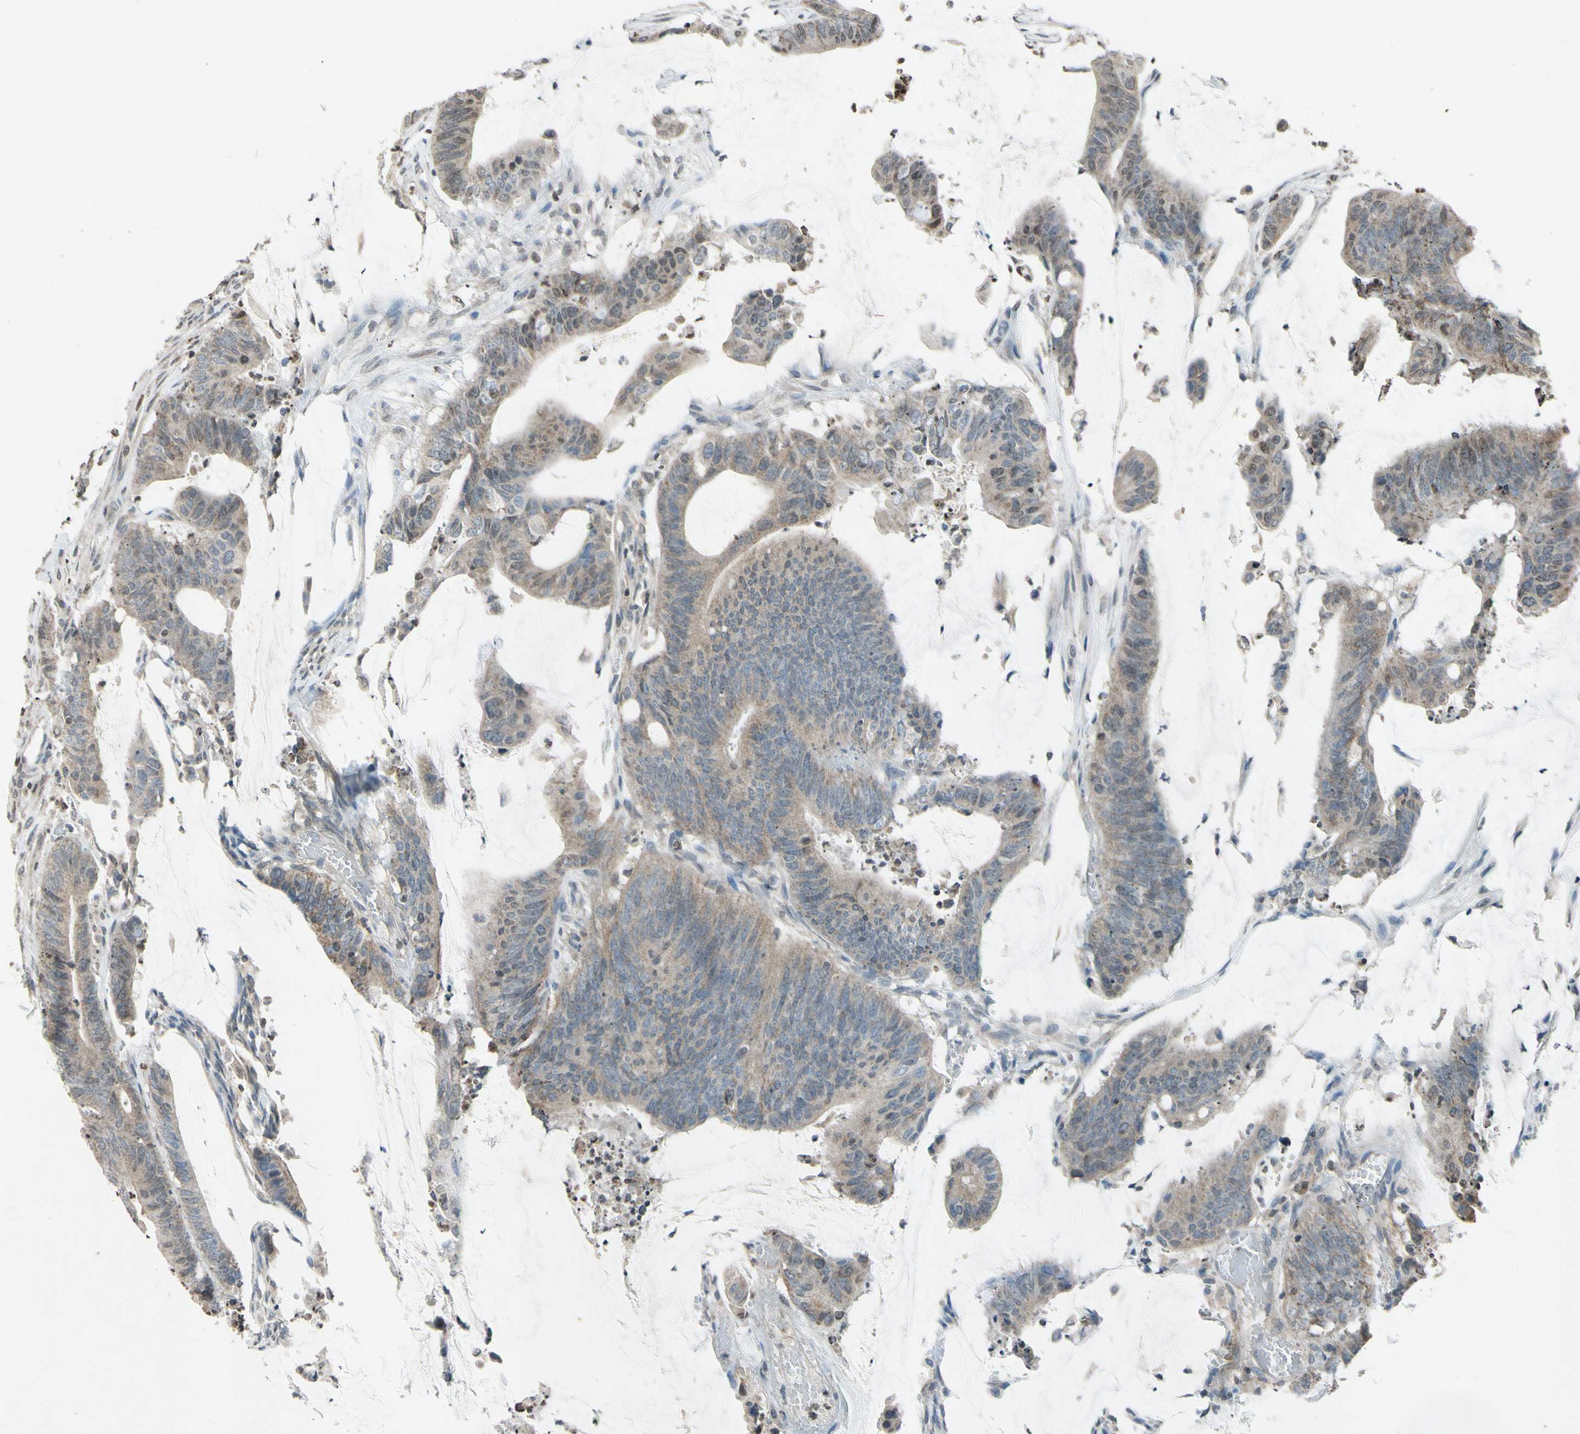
{"staining": {"intensity": "moderate", "quantity": ">75%", "location": "cytoplasmic/membranous"}, "tissue": "colorectal cancer", "cell_type": "Tumor cells", "image_type": "cancer", "snomed": [{"axis": "morphology", "description": "Adenocarcinoma, NOS"}, {"axis": "topography", "description": "Rectum"}], "caption": "Immunohistochemistry (IHC) (DAB (3,3'-diaminobenzidine)) staining of human colorectal cancer (adenocarcinoma) exhibits moderate cytoplasmic/membranous protein expression in approximately >75% of tumor cells.", "gene": "CLDN11", "patient": {"sex": "female", "age": 66}}